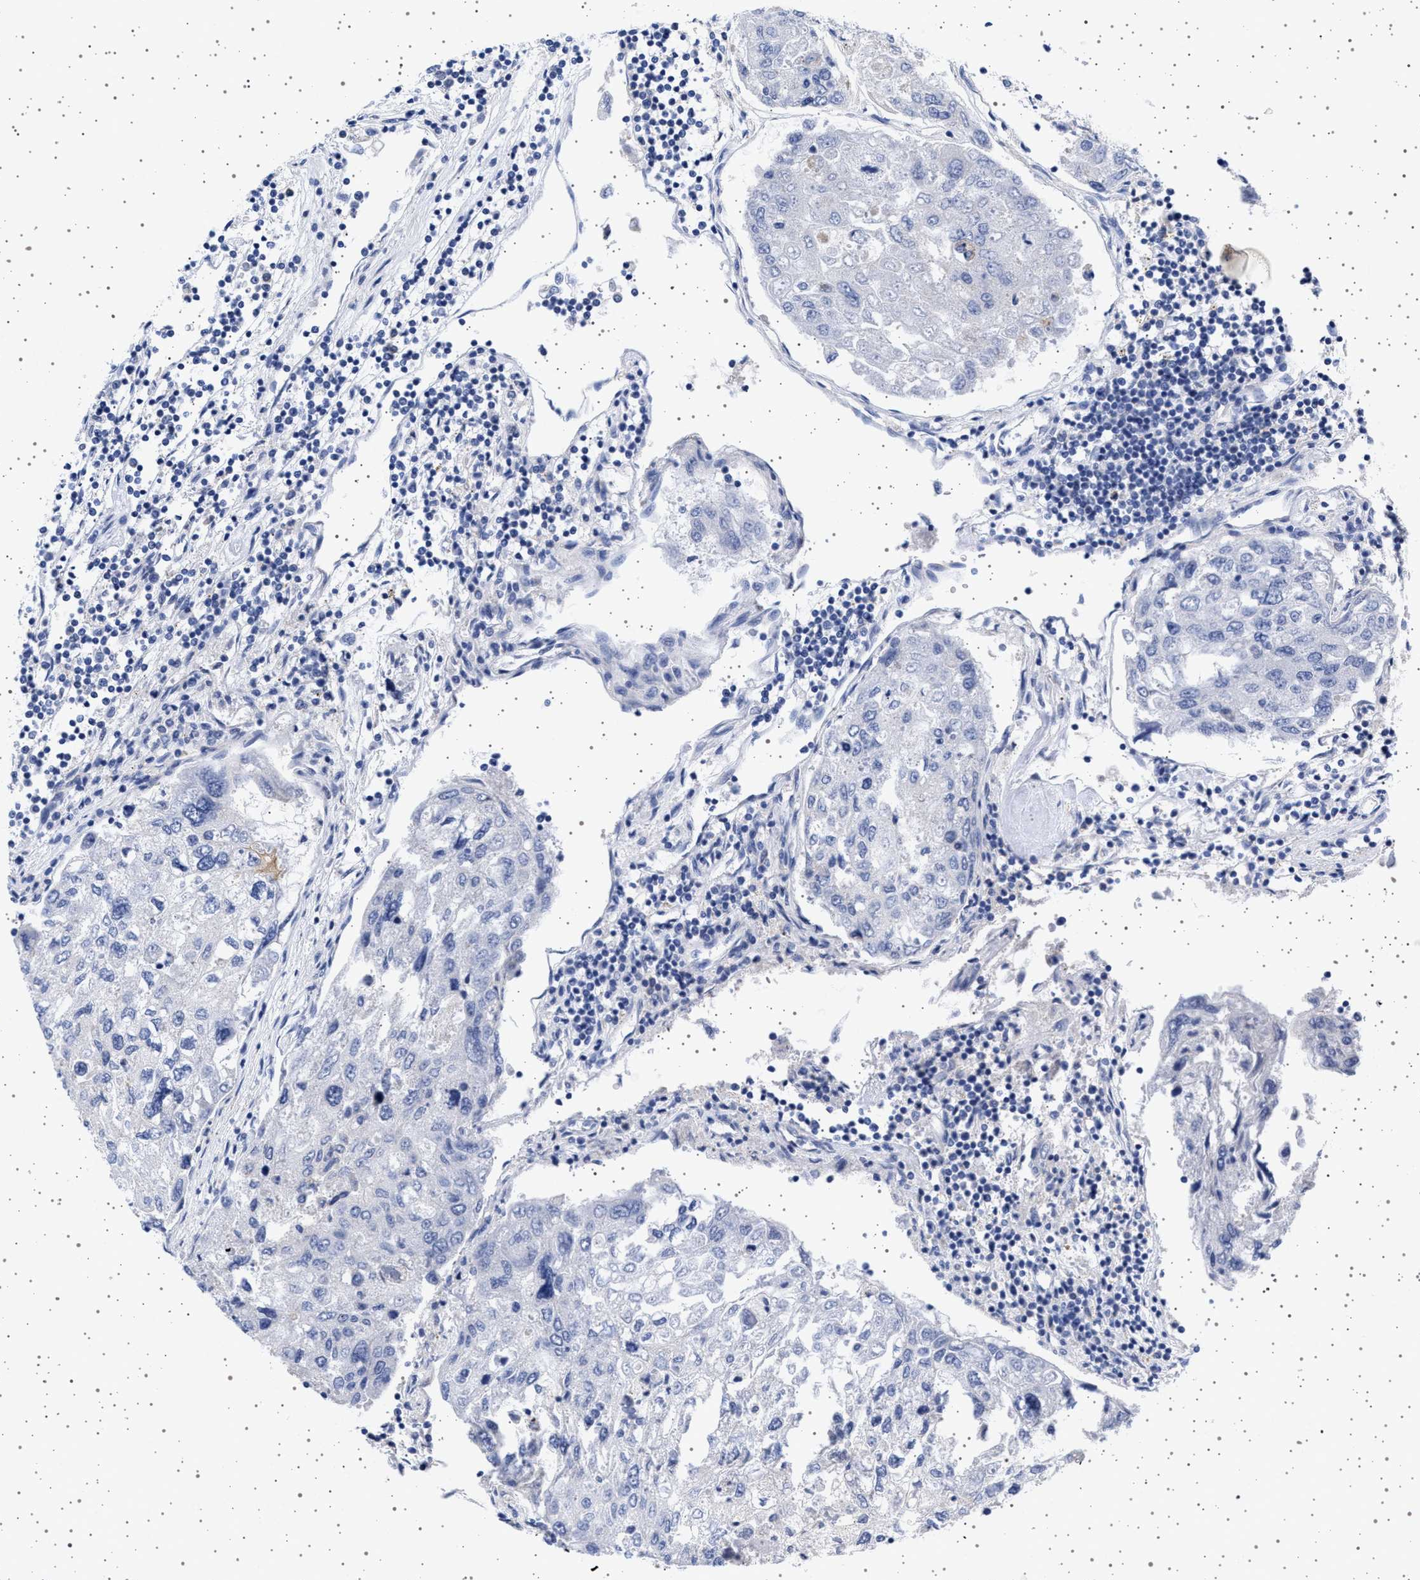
{"staining": {"intensity": "negative", "quantity": "none", "location": "none"}, "tissue": "urothelial cancer", "cell_type": "Tumor cells", "image_type": "cancer", "snomed": [{"axis": "morphology", "description": "Urothelial carcinoma, High grade"}, {"axis": "topography", "description": "Lymph node"}, {"axis": "topography", "description": "Urinary bladder"}], "caption": "An IHC image of urothelial carcinoma (high-grade) is shown. There is no staining in tumor cells of urothelial carcinoma (high-grade). (Immunohistochemistry, brightfield microscopy, high magnification).", "gene": "TRMT10B", "patient": {"sex": "male", "age": 51}}